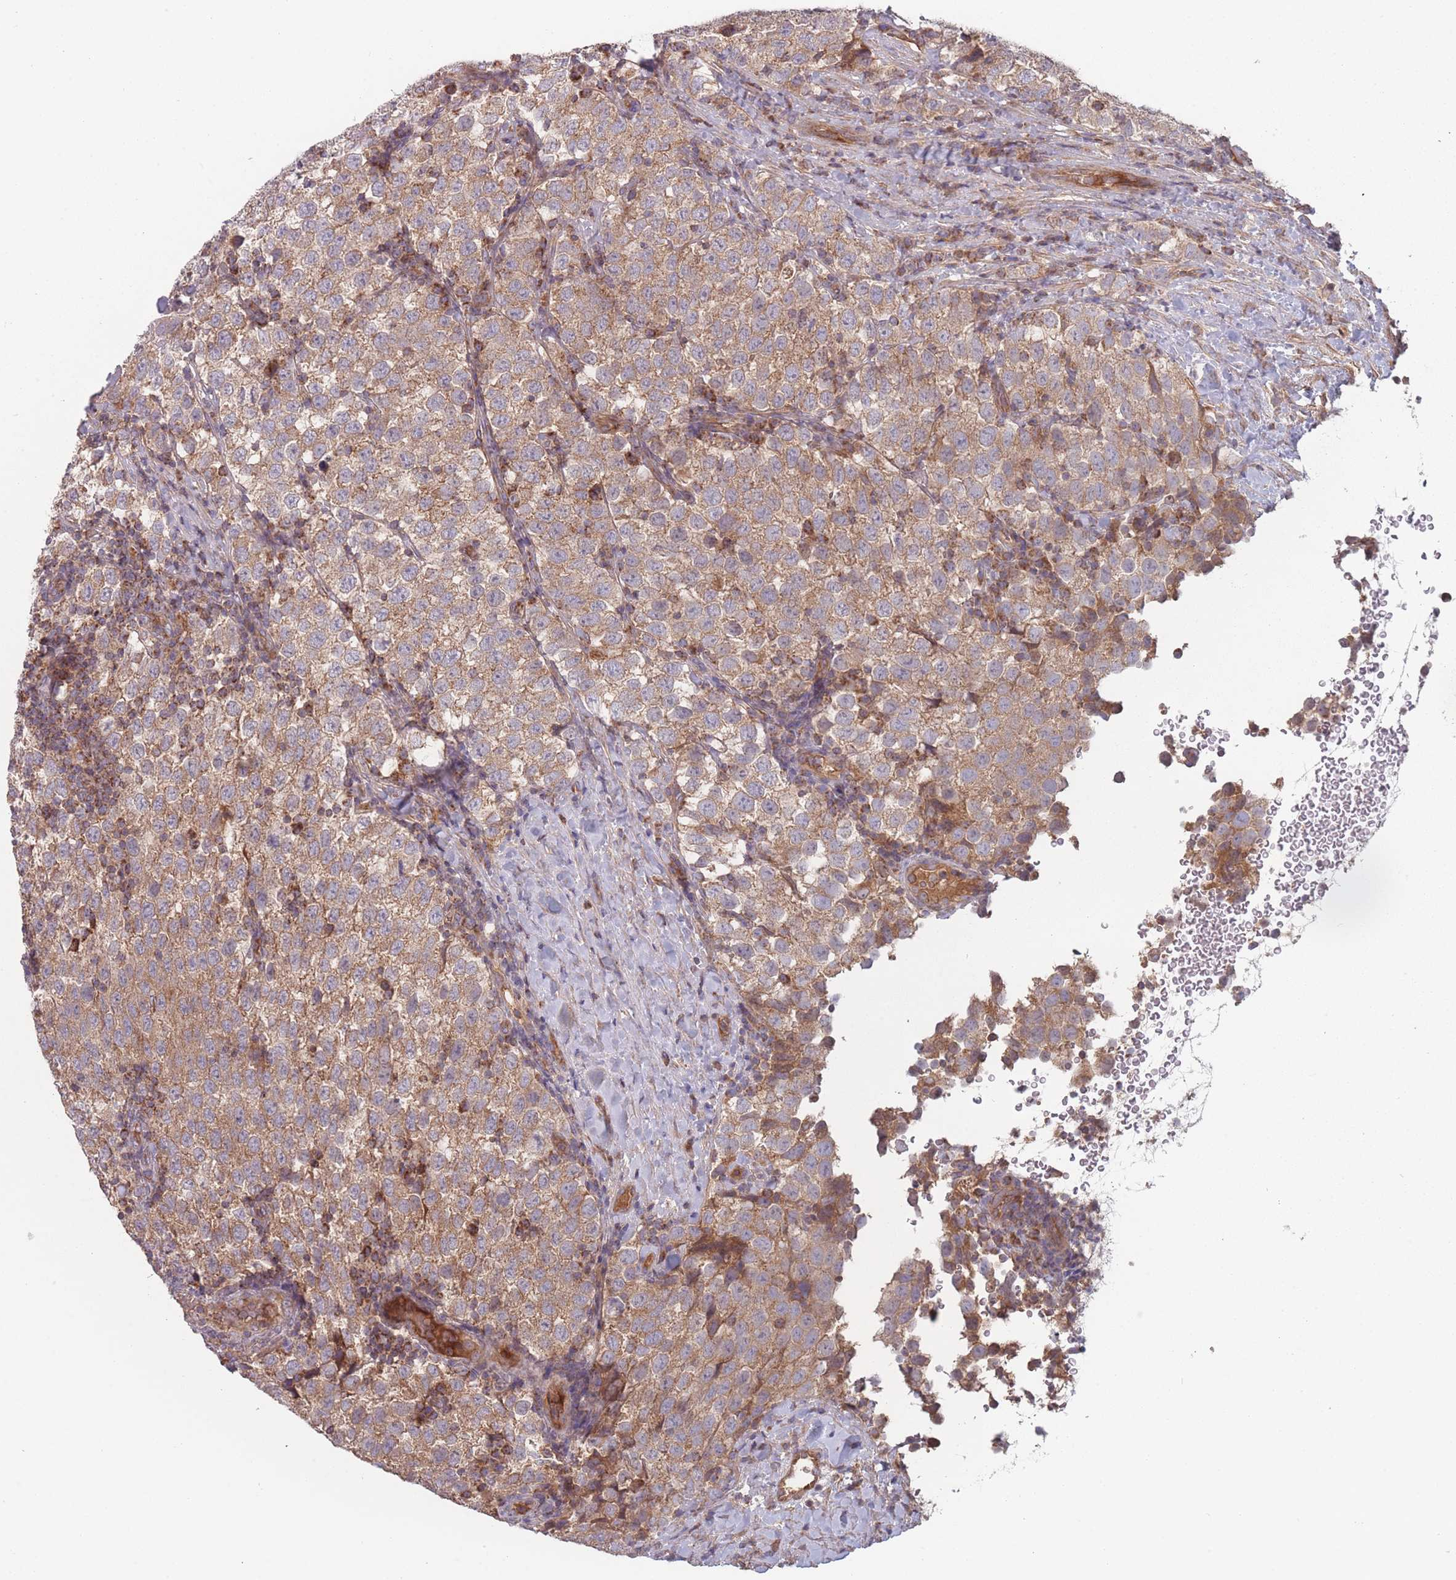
{"staining": {"intensity": "moderate", "quantity": ">75%", "location": "cytoplasmic/membranous"}, "tissue": "testis cancer", "cell_type": "Tumor cells", "image_type": "cancer", "snomed": [{"axis": "morphology", "description": "Seminoma, NOS"}, {"axis": "topography", "description": "Testis"}], "caption": "Immunohistochemistry (IHC) of human testis cancer reveals medium levels of moderate cytoplasmic/membranous positivity in approximately >75% of tumor cells.", "gene": "ATP5MG", "patient": {"sex": "male", "age": 34}}